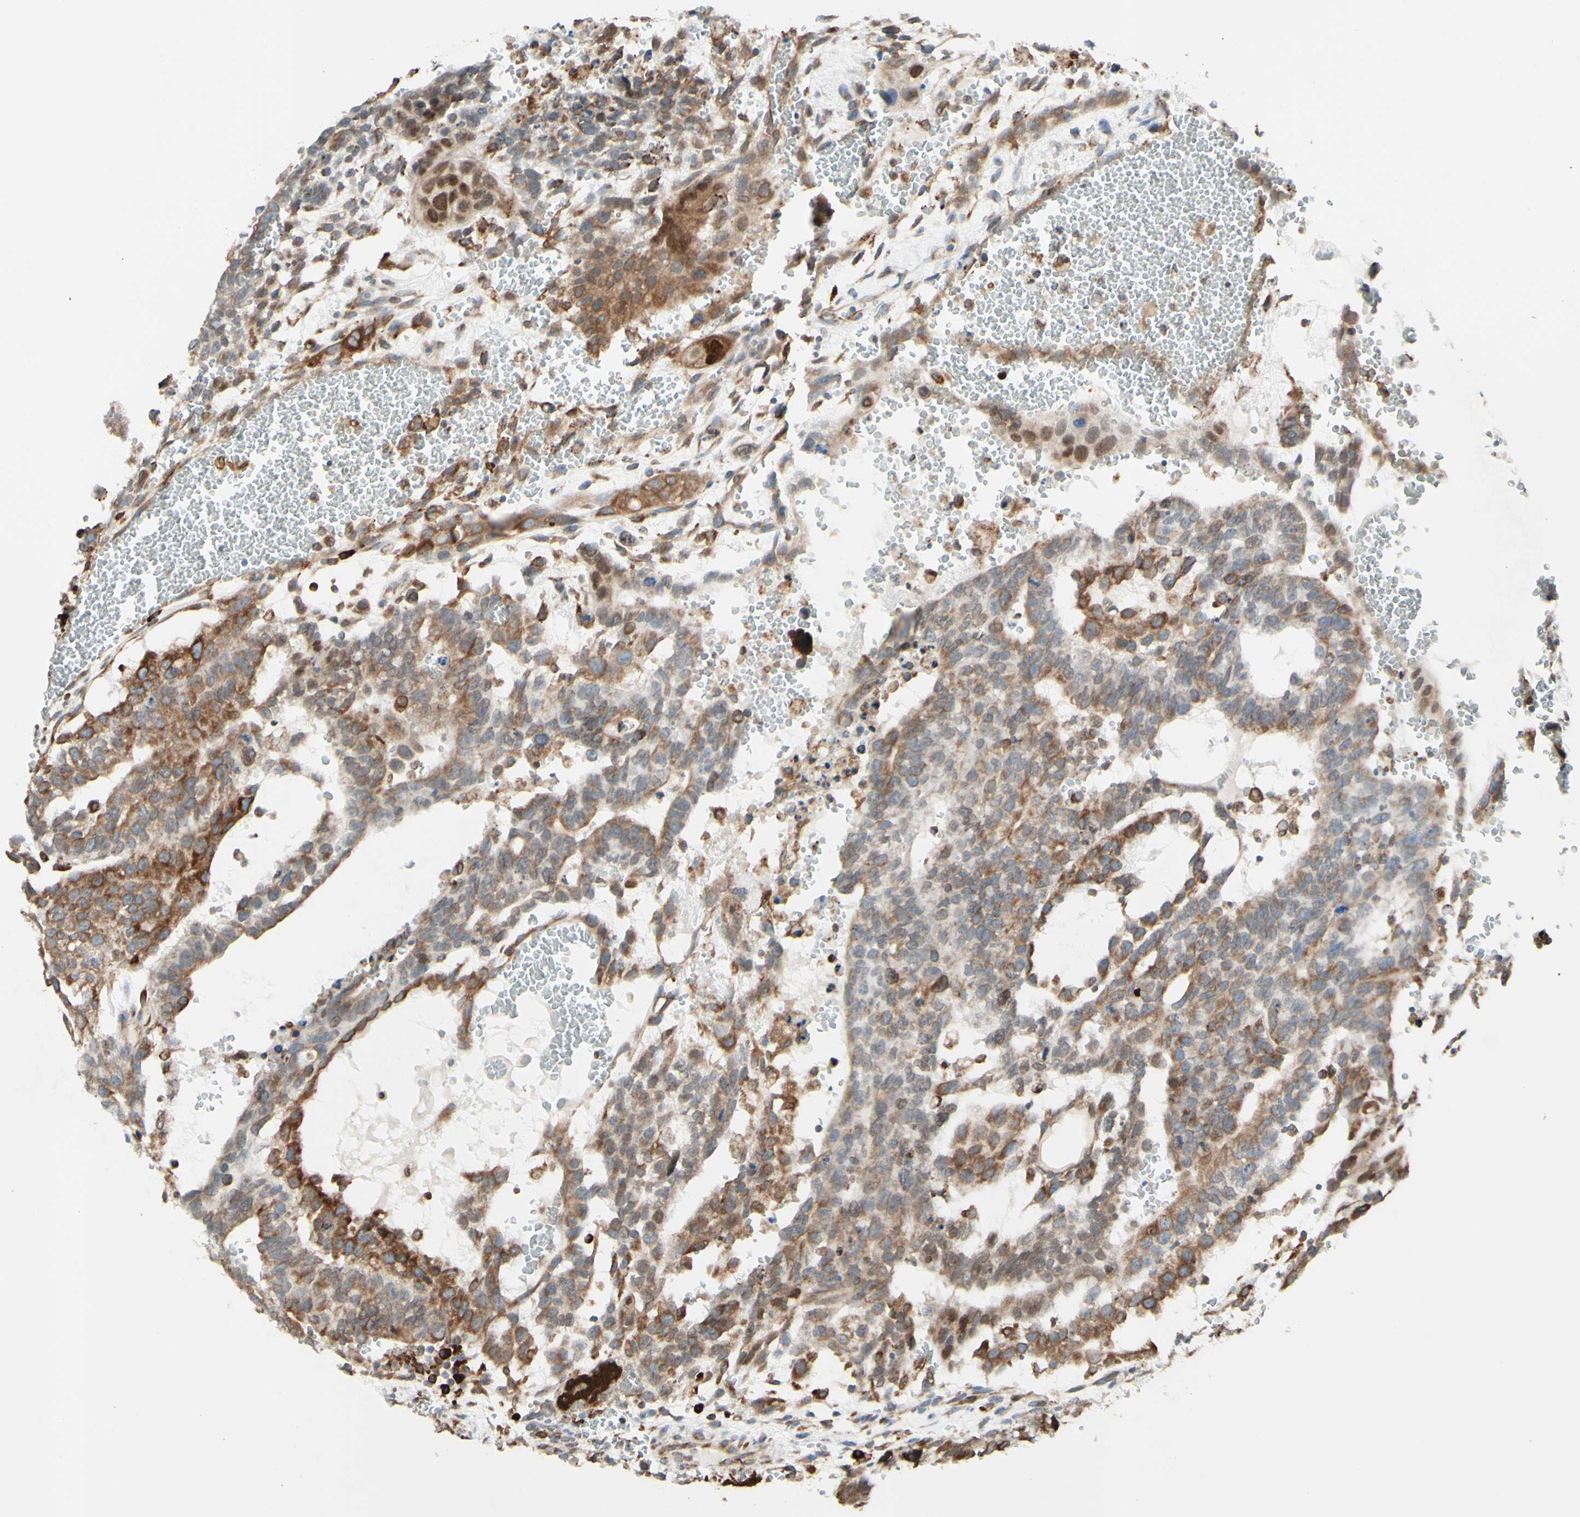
{"staining": {"intensity": "moderate", "quantity": ">75%", "location": "cytoplasmic/membranous"}, "tissue": "testis cancer", "cell_type": "Tumor cells", "image_type": "cancer", "snomed": [{"axis": "morphology", "description": "Seminoma, NOS"}, {"axis": "morphology", "description": "Carcinoma, Embryonal, NOS"}, {"axis": "topography", "description": "Testis"}], "caption": "The histopathology image reveals a brown stain indicating the presence of a protein in the cytoplasmic/membranous of tumor cells in testis seminoma.", "gene": "DNAJB11", "patient": {"sex": "male", "age": 52}}